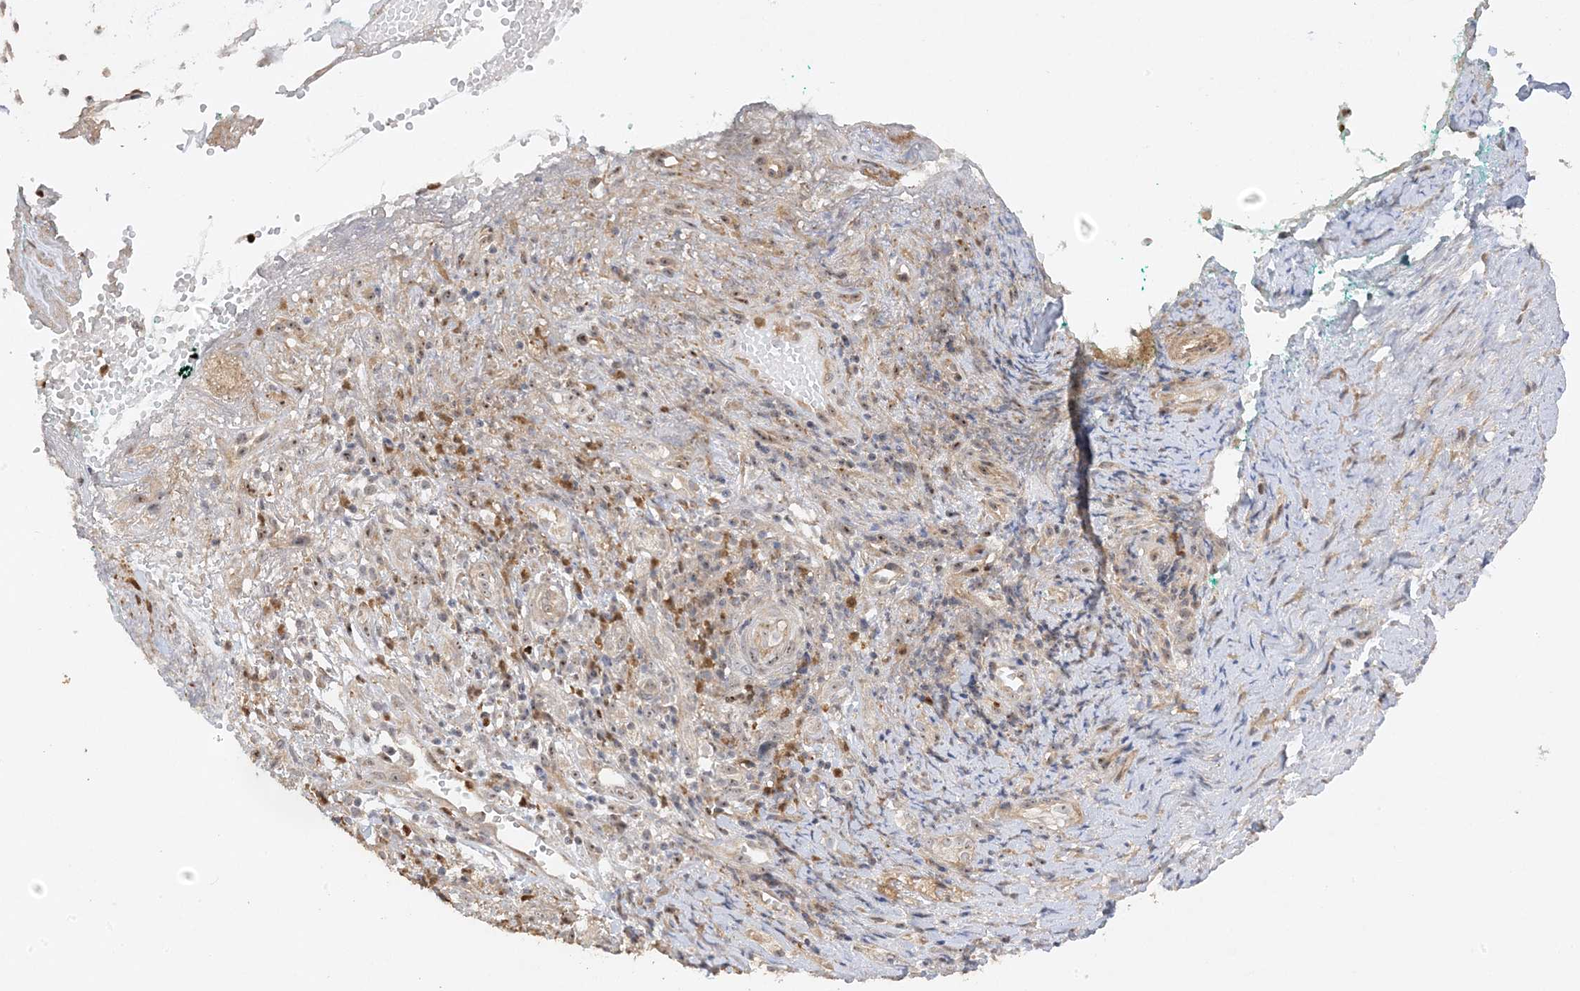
{"staining": {"intensity": "weak", "quantity": ">75%", "location": "nuclear"}, "tissue": "adipose tissue", "cell_type": "Adipocytes", "image_type": "normal", "snomed": [{"axis": "morphology", "description": "Normal tissue, NOS"}, {"axis": "morphology", "description": "Basal cell carcinoma"}, {"axis": "topography", "description": "Cartilage tissue"}, {"axis": "topography", "description": "Nasopharynx"}, {"axis": "topography", "description": "Oral tissue"}], "caption": "Immunohistochemical staining of unremarkable adipose tissue demonstrates >75% levels of weak nuclear protein expression in about >75% of adipocytes. The staining was performed using DAB, with brown indicating positive protein expression. Nuclei are stained blue with hematoxylin.", "gene": "DDX18", "patient": {"sex": "female", "age": 77}}